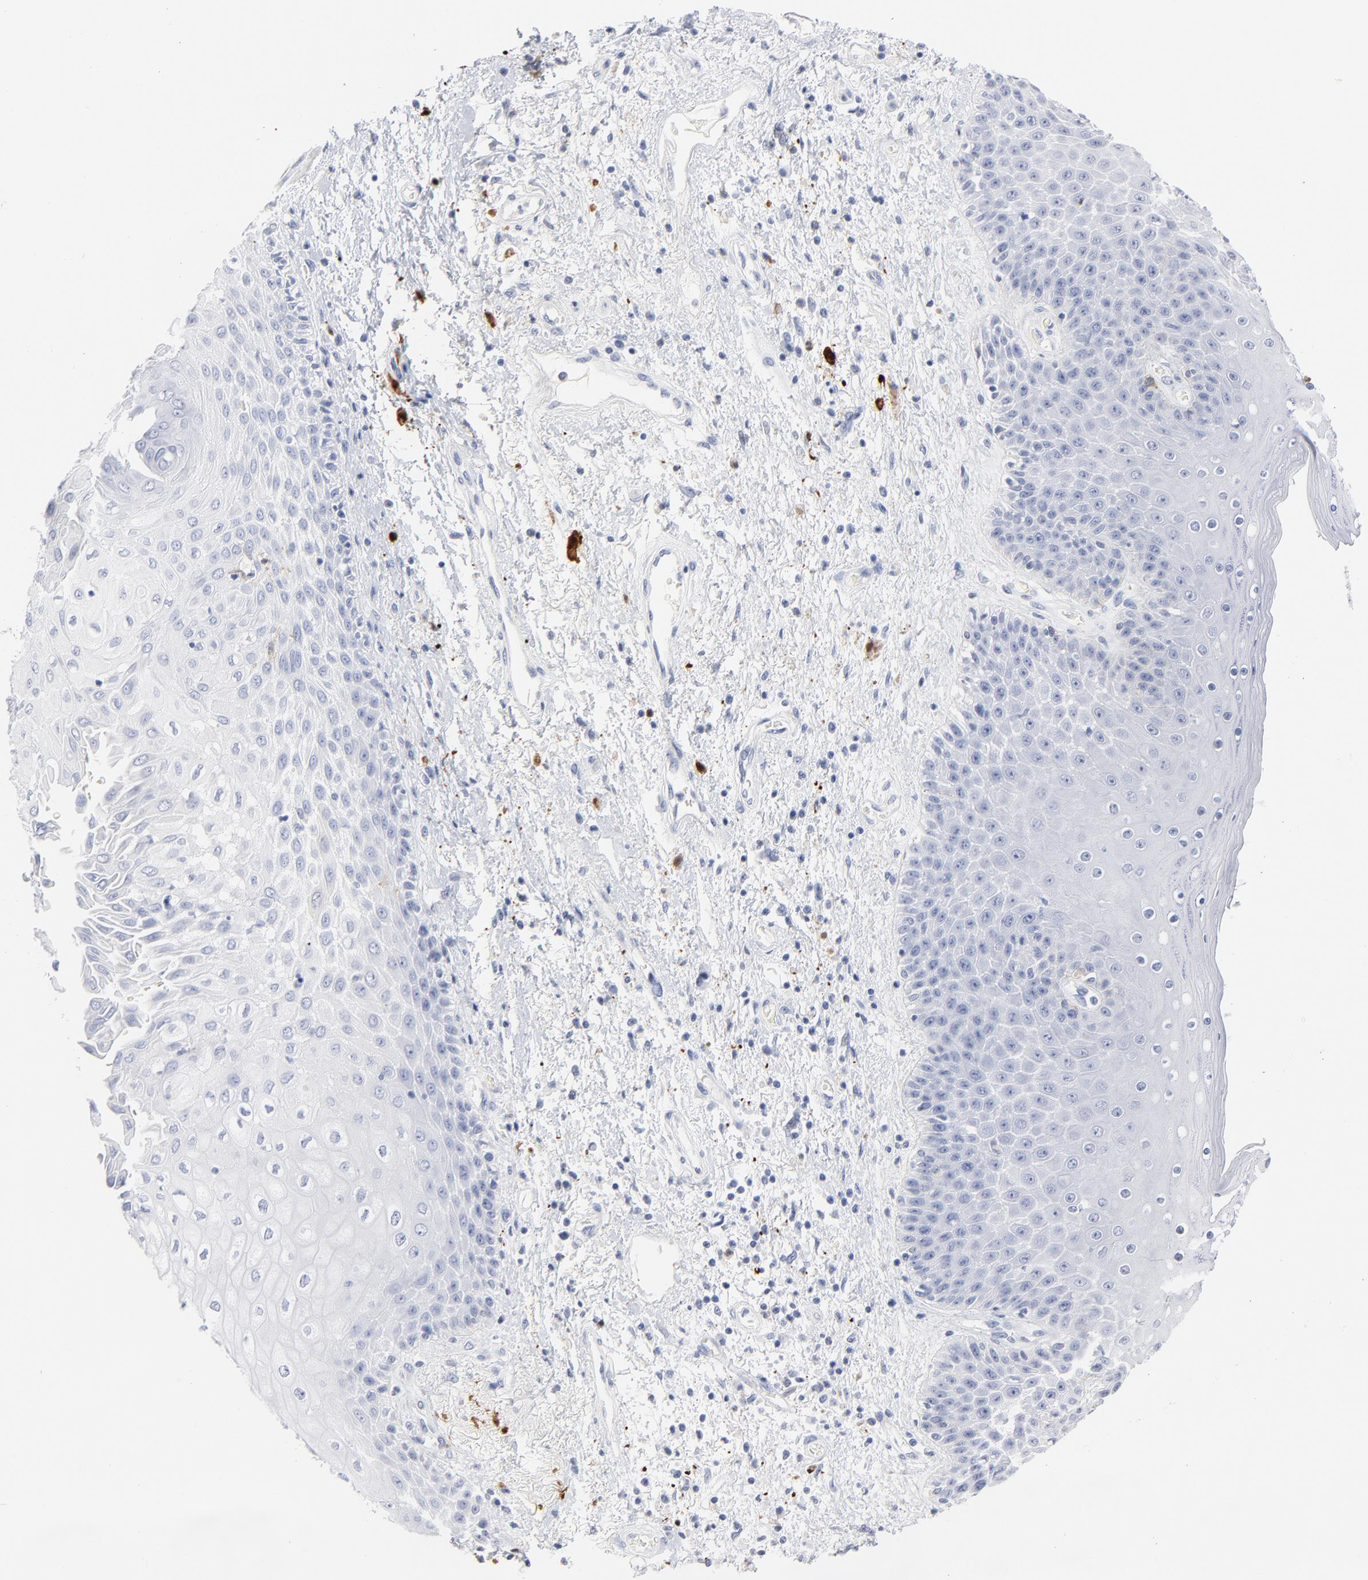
{"staining": {"intensity": "negative", "quantity": "none", "location": "none"}, "tissue": "skin", "cell_type": "Epidermal cells", "image_type": "normal", "snomed": [{"axis": "morphology", "description": "Normal tissue, NOS"}, {"axis": "topography", "description": "Anal"}], "caption": "Immunohistochemistry histopathology image of unremarkable skin: human skin stained with DAB displays no significant protein staining in epidermal cells.", "gene": "IFIT2", "patient": {"sex": "female", "age": 46}}